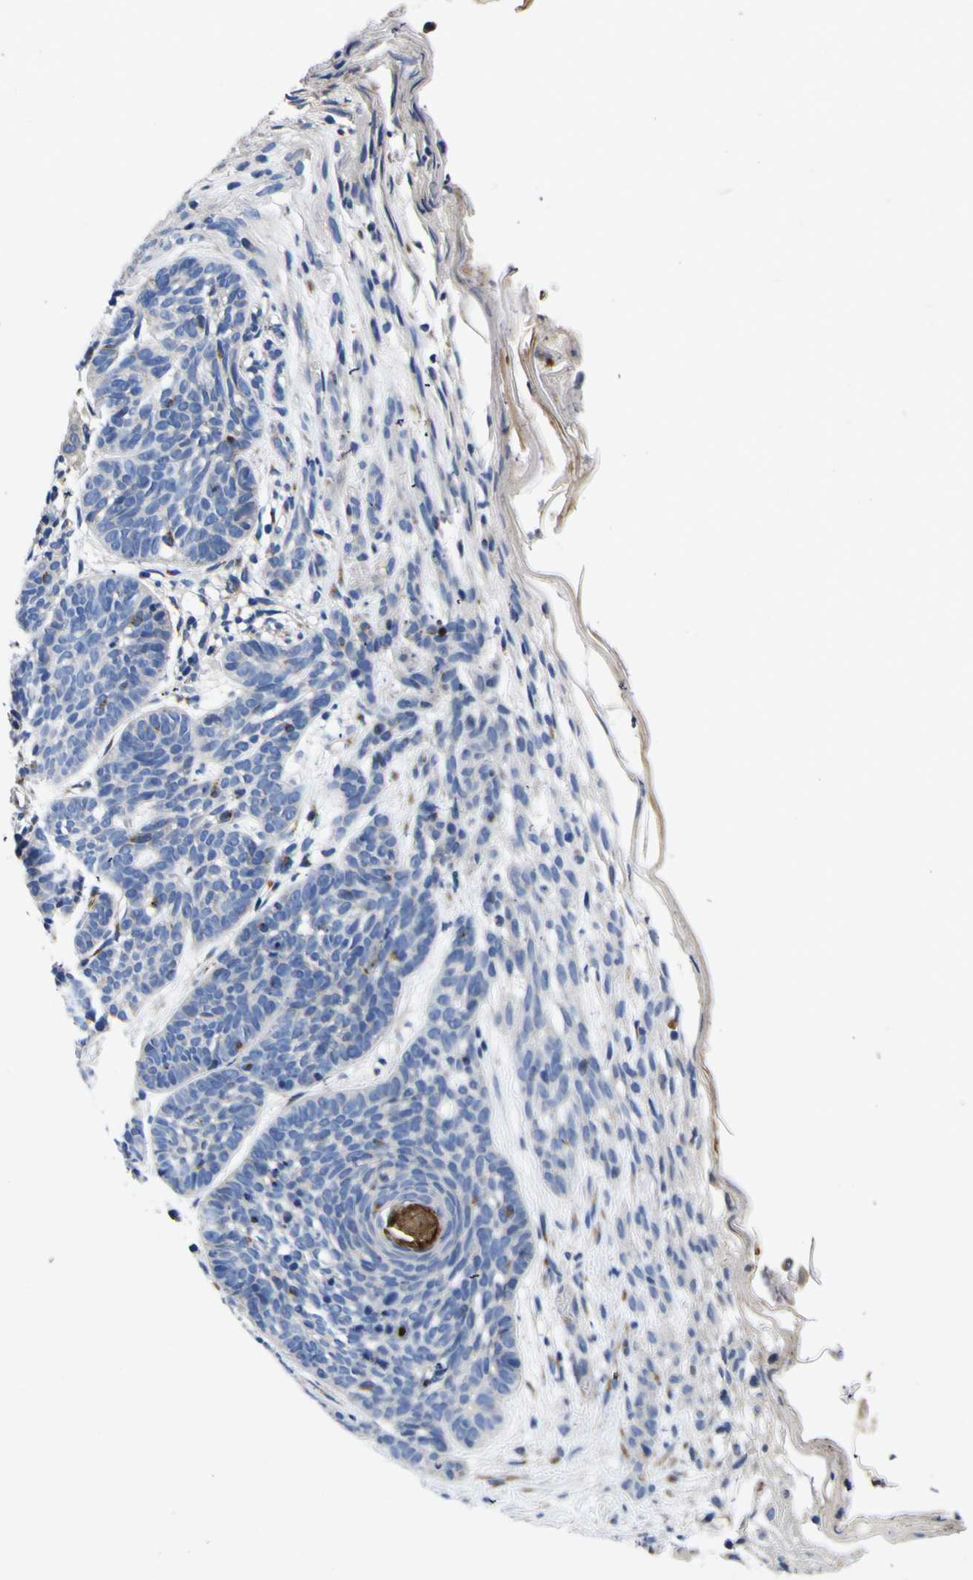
{"staining": {"intensity": "negative", "quantity": "none", "location": "none"}, "tissue": "skin cancer", "cell_type": "Tumor cells", "image_type": "cancer", "snomed": [{"axis": "morphology", "description": "Basal cell carcinoma"}, {"axis": "topography", "description": "Skin"}], "caption": "DAB (3,3'-diaminobenzidine) immunohistochemical staining of human skin cancer (basal cell carcinoma) demonstrates no significant positivity in tumor cells. (DAB (3,3'-diaminobenzidine) immunohistochemistry visualized using brightfield microscopy, high magnification).", "gene": "COA1", "patient": {"sex": "female", "age": 70}}